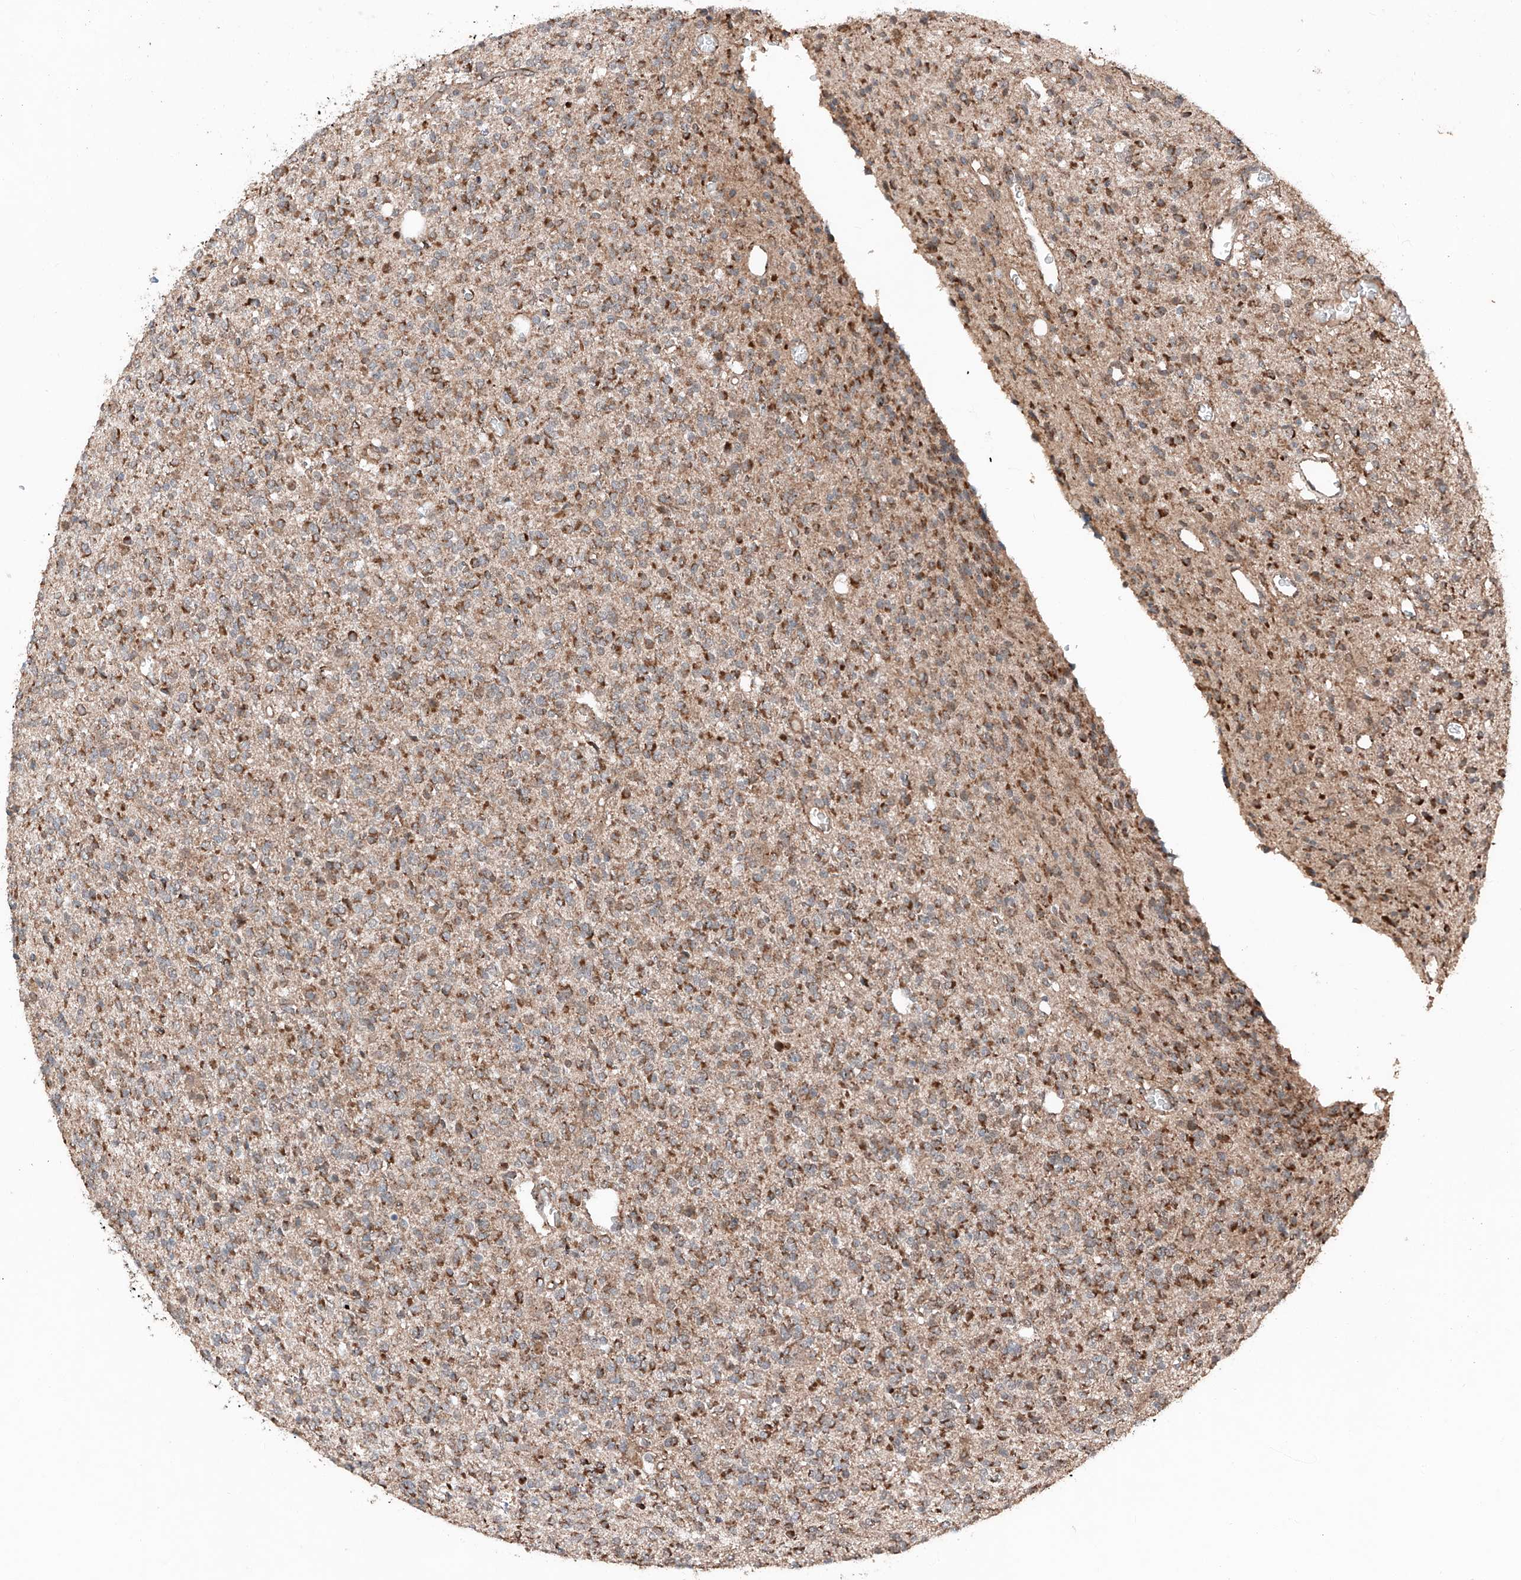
{"staining": {"intensity": "moderate", "quantity": ">75%", "location": "cytoplasmic/membranous"}, "tissue": "glioma", "cell_type": "Tumor cells", "image_type": "cancer", "snomed": [{"axis": "morphology", "description": "Glioma, malignant, High grade"}, {"axis": "topography", "description": "Brain"}], "caption": "Brown immunohistochemical staining in human glioma reveals moderate cytoplasmic/membranous positivity in about >75% of tumor cells. The staining was performed using DAB to visualize the protein expression in brown, while the nuclei were stained in blue with hematoxylin (Magnification: 20x).", "gene": "ZSCAN29", "patient": {"sex": "male", "age": 34}}